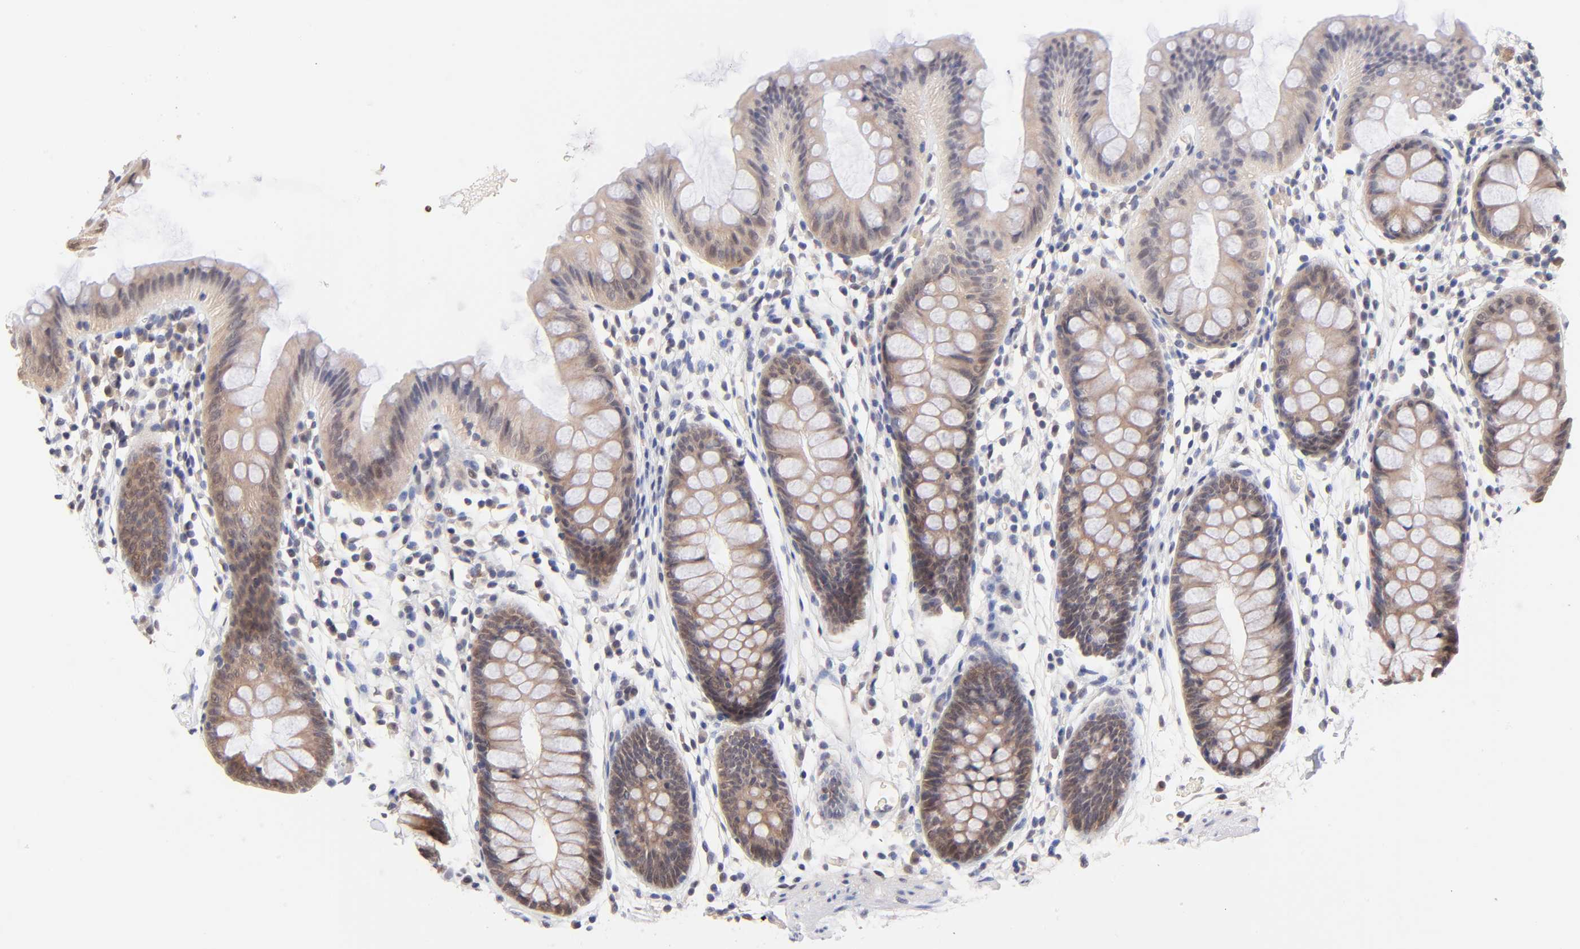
{"staining": {"intensity": "negative", "quantity": "none", "location": "none"}, "tissue": "colon", "cell_type": "Endothelial cells", "image_type": "normal", "snomed": [{"axis": "morphology", "description": "Normal tissue, NOS"}, {"axis": "topography", "description": "Smooth muscle"}, {"axis": "topography", "description": "Colon"}], "caption": "Immunohistochemistry (IHC) micrograph of normal colon stained for a protein (brown), which reveals no expression in endothelial cells.", "gene": "TXNL1", "patient": {"sex": "male", "age": 67}}